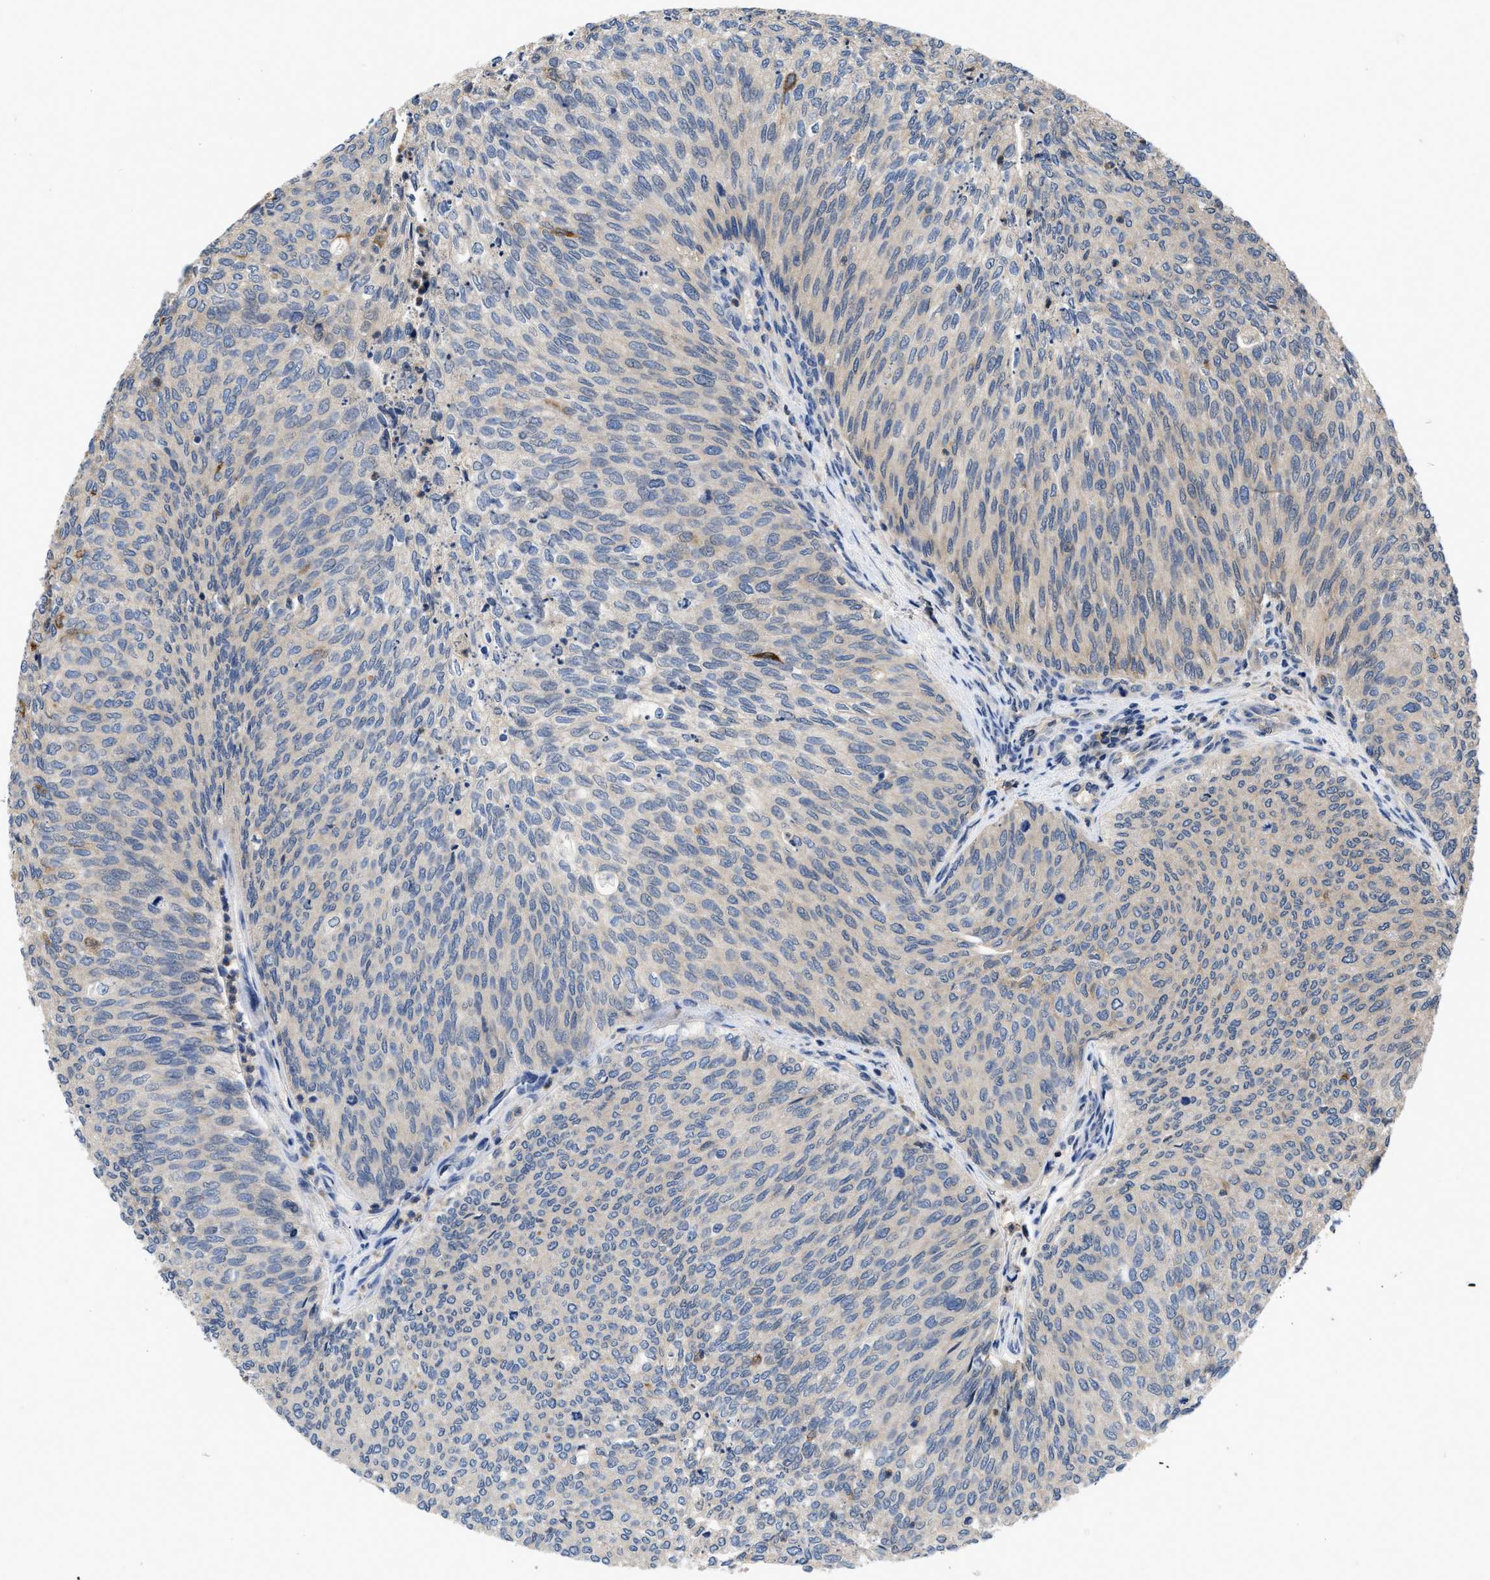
{"staining": {"intensity": "moderate", "quantity": "<25%", "location": "cytoplasmic/membranous"}, "tissue": "urothelial cancer", "cell_type": "Tumor cells", "image_type": "cancer", "snomed": [{"axis": "morphology", "description": "Urothelial carcinoma, Low grade"}, {"axis": "topography", "description": "Urinary bladder"}], "caption": "Urothelial cancer tissue shows moderate cytoplasmic/membranous staining in about <25% of tumor cells, visualized by immunohistochemistry.", "gene": "VPS4A", "patient": {"sex": "female", "age": 79}}